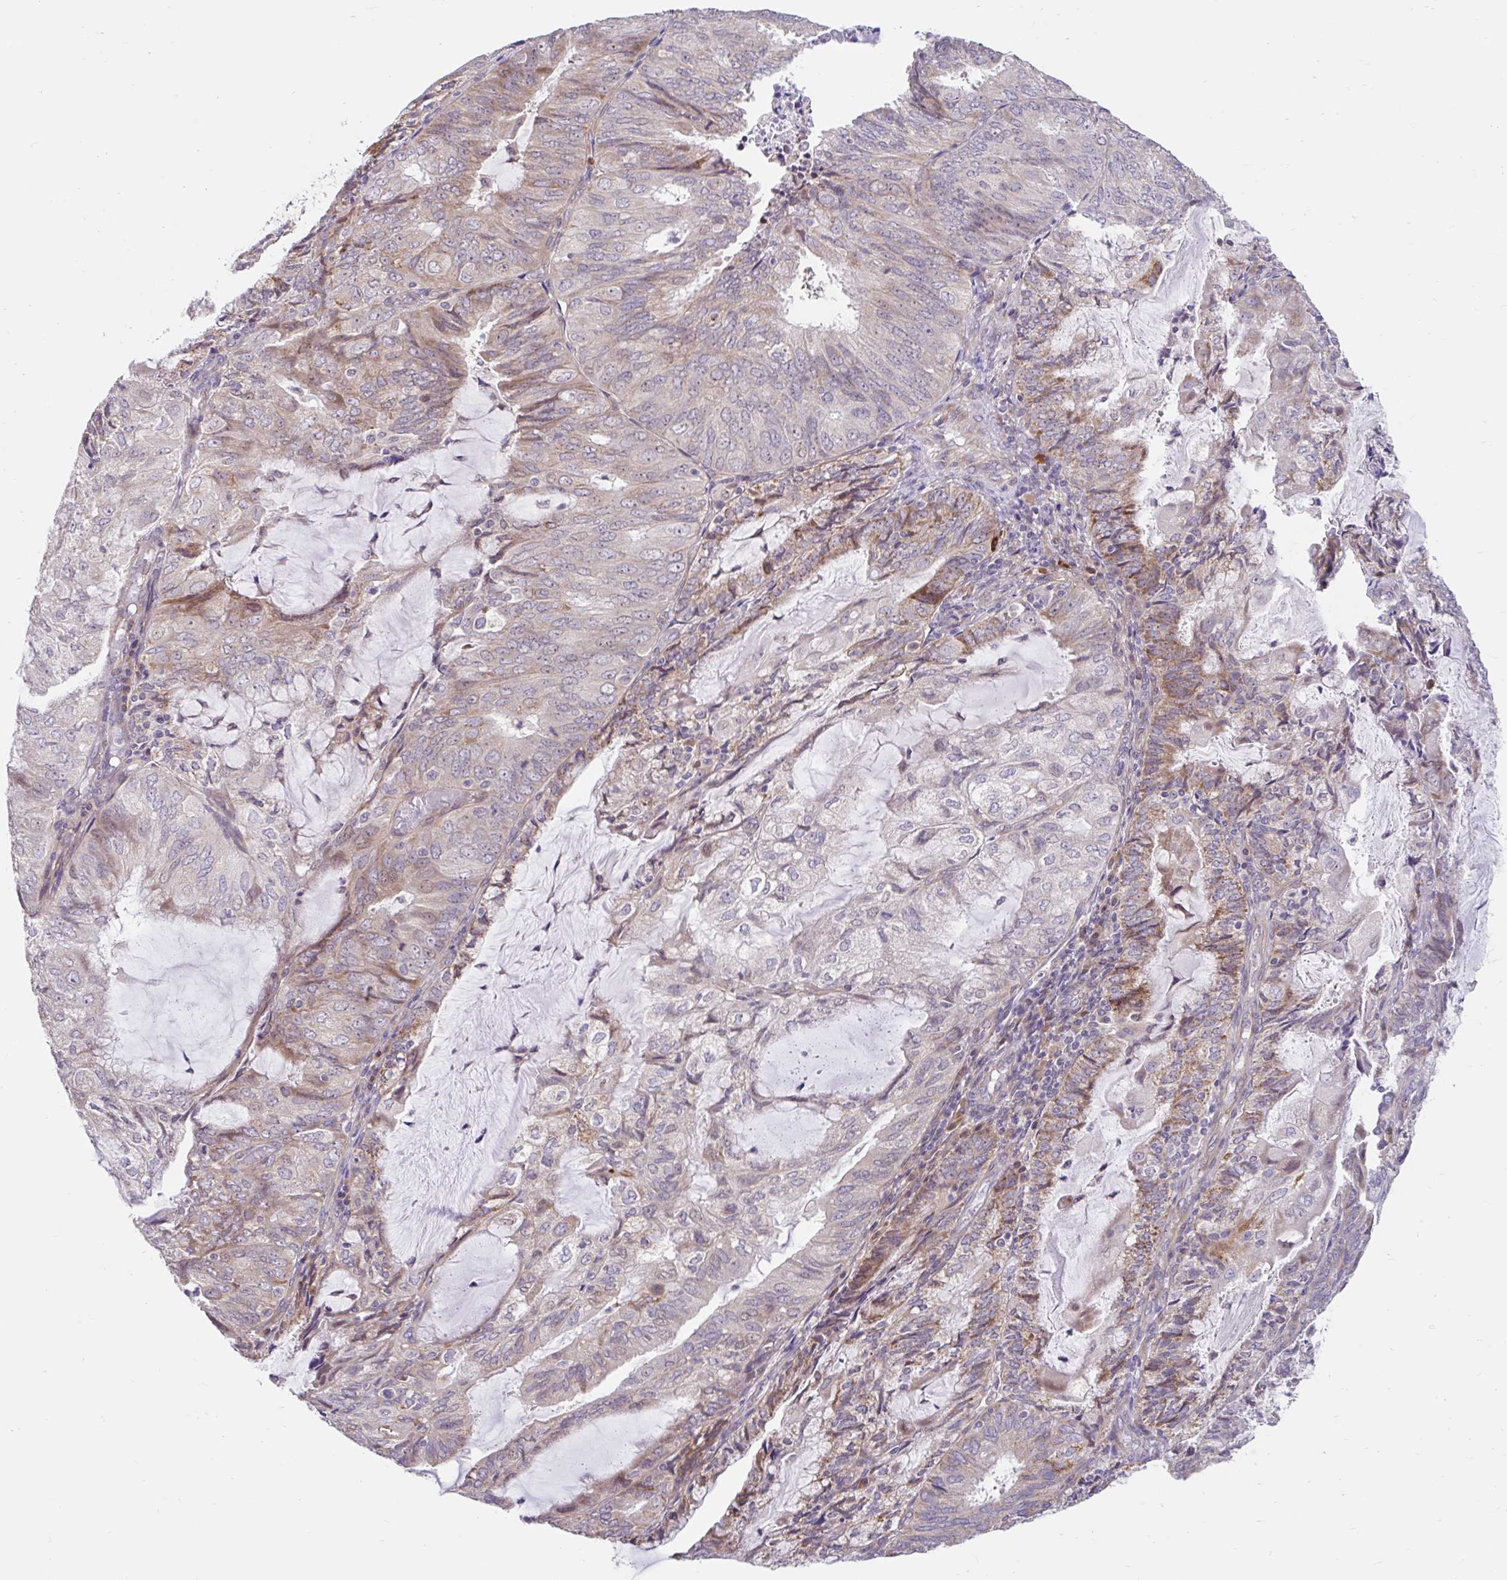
{"staining": {"intensity": "moderate", "quantity": "<25%", "location": "cytoplasmic/membranous"}, "tissue": "endometrial cancer", "cell_type": "Tumor cells", "image_type": "cancer", "snomed": [{"axis": "morphology", "description": "Adenocarcinoma, NOS"}, {"axis": "topography", "description": "Endometrium"}], "caption": "Human endometrial cancer (adenocarcinoma) stained with a brown dye shows moderate cytoplasmic/membranous positive expression in about <25% of tumor cells.", "gene": "NT5C1B", "patient": {"sex": "female", "age": 81}}